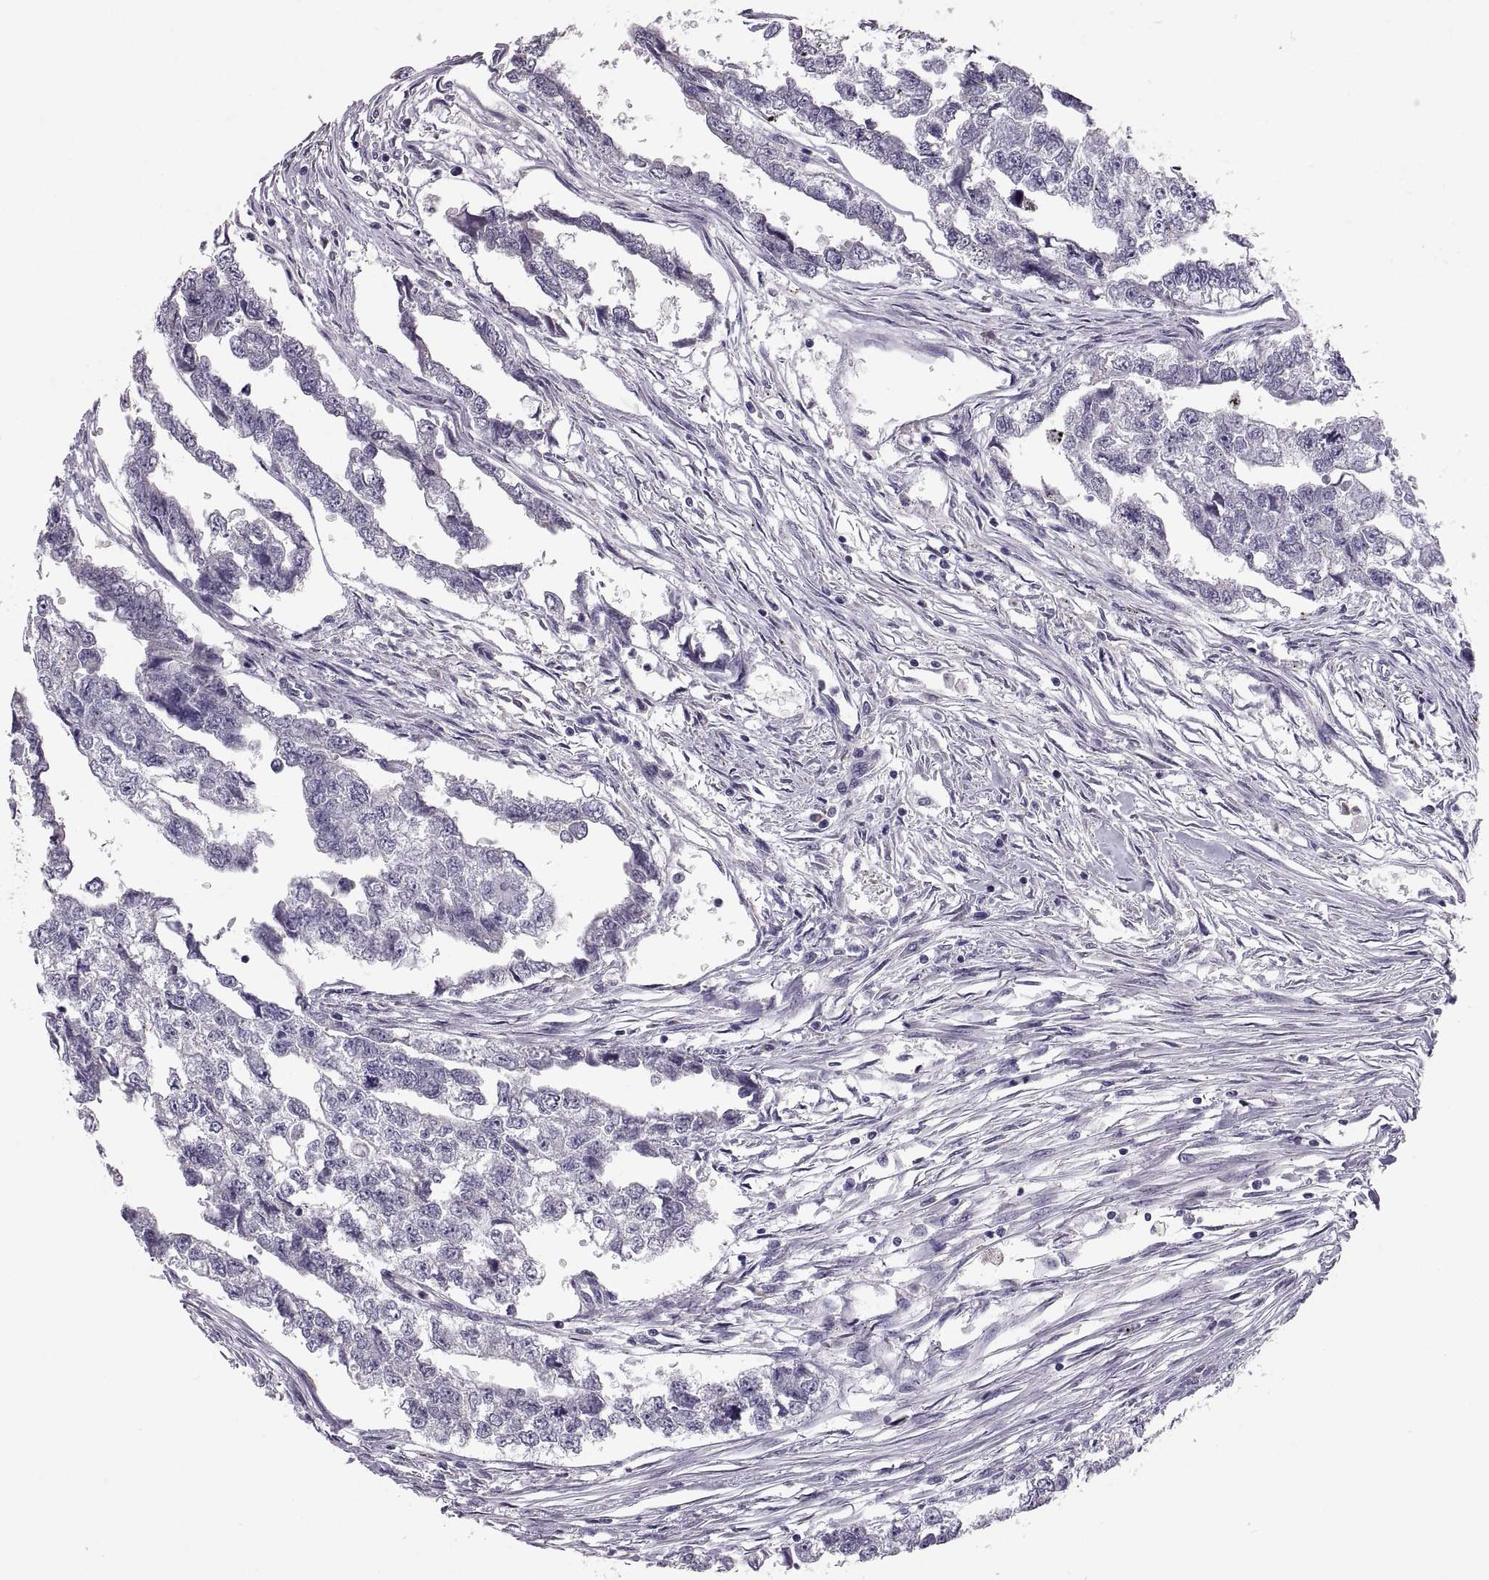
{"staining": {"intensity": "negative", "quantity": "none", "location": "none"}, "tissue": "testis cancer", "cell_type": "Tumor cells", "image_type": "cancer", "snomed": [{"axis": "morphology", "description": "Carcinoma, Embryonal, NOS"}, {"axis": "morphology", "description": "Teratoma, malignant, NOS"}, {"axis": "topography", "description": "Testis"}], "caption": "Testis cancer (teratoma (malignant)) stained for a protein using immunohistochemistry displays no positivity tumor cells.", "gene": "MAGEB18", "patient": {"sex": "male", "age": 44}}